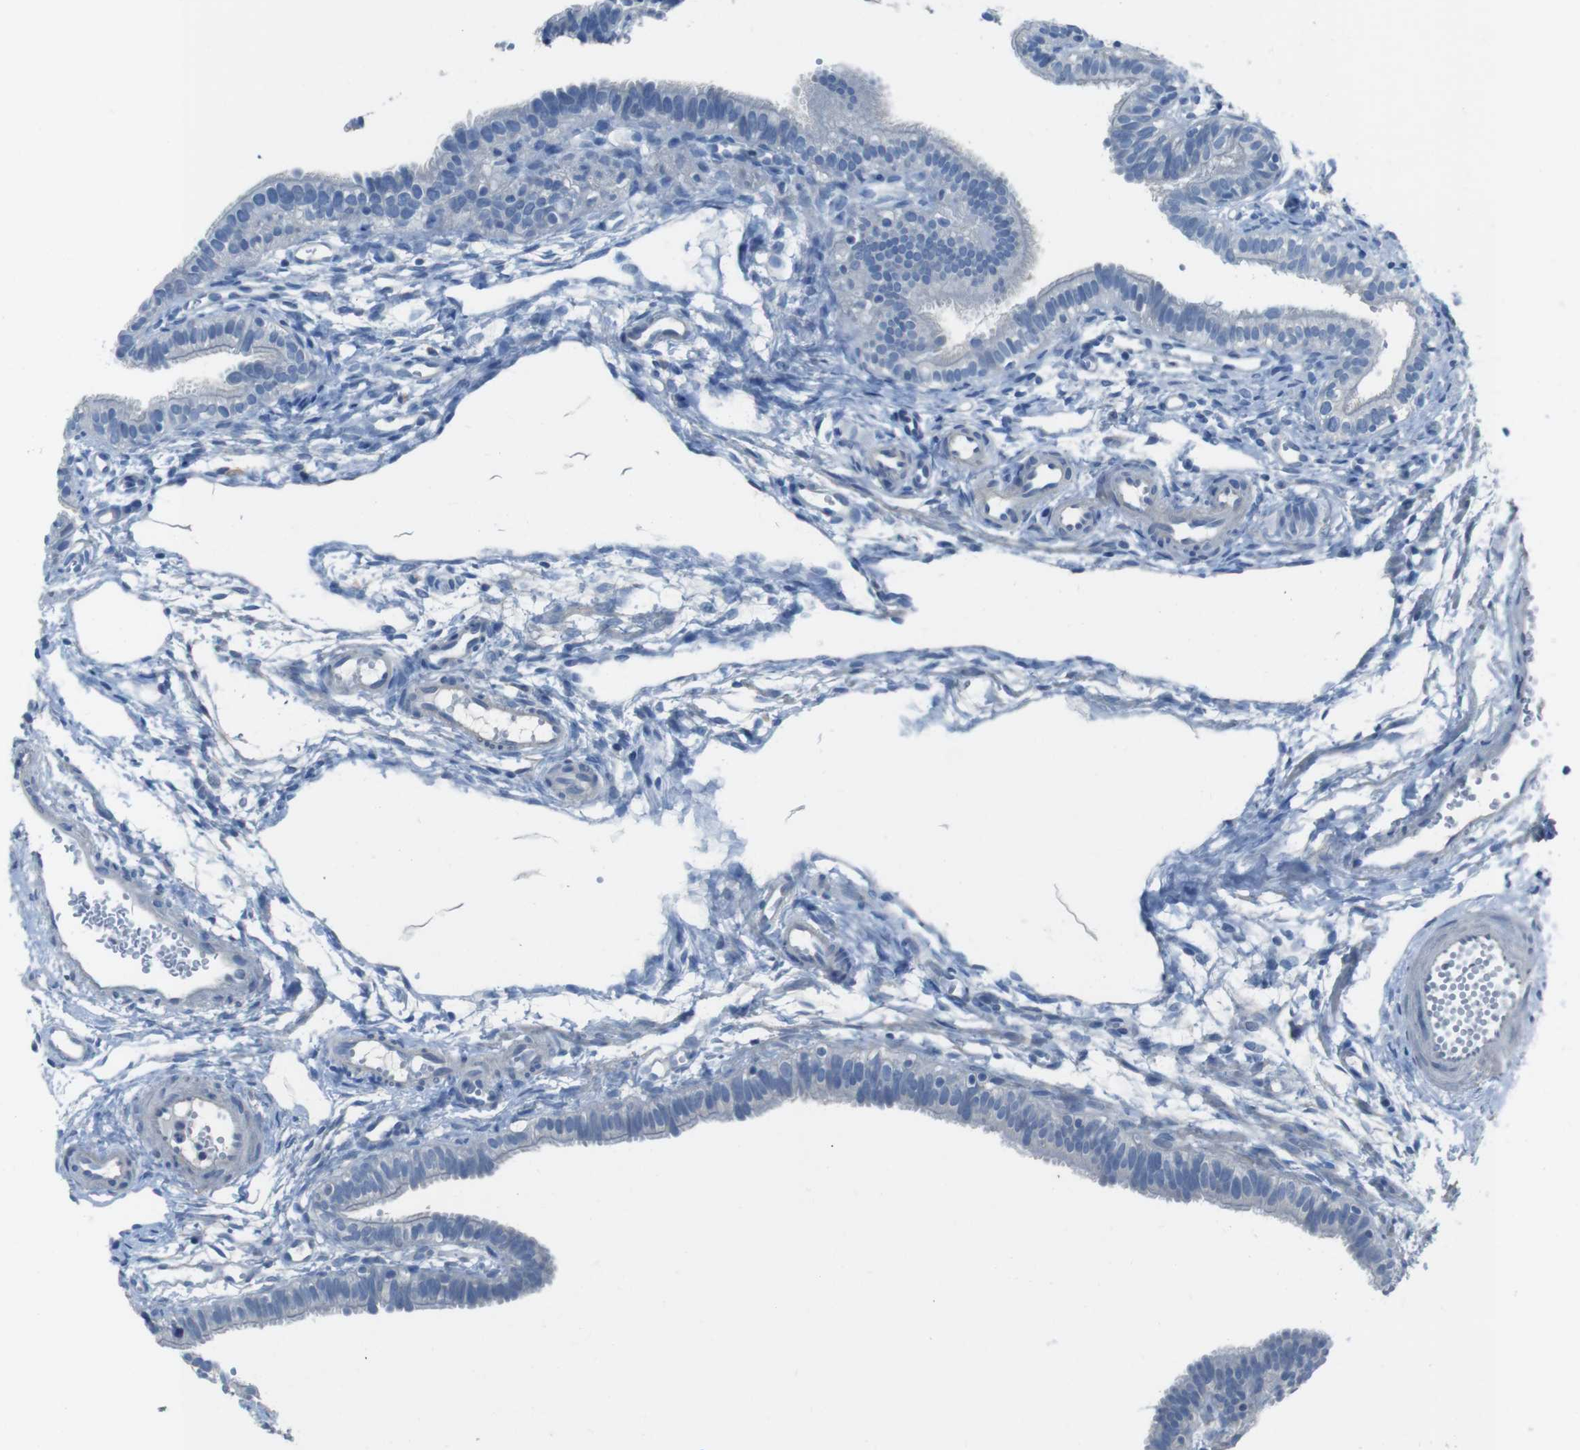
{"staining": {"intensity": "negative", "quantity": "none", "location": "none"}, "tissue": "fallopian tube", "cell_type": "Glandular cells", "image_type": "normal", "snomed": [{"axis": "morphology", "description": "Normal tissue, NOS"}, {"axis": "topography", "description": "Fallopian tube"}, {"axis": "topography", "description": "Placenta"}], "caption": "This photomicrograph is of benign fallopian tube stained with immunohistochemistry (IHC) to label a protein in brown with the nuclei are counter-stained blue. There is no positivity in glandular cells. The staining is performed using DAB brown chromogen with nuclei counter-stained in using hematoxylin.", "gene": "CYP2C19", "patient": {"sex": "female", "age": 34}}